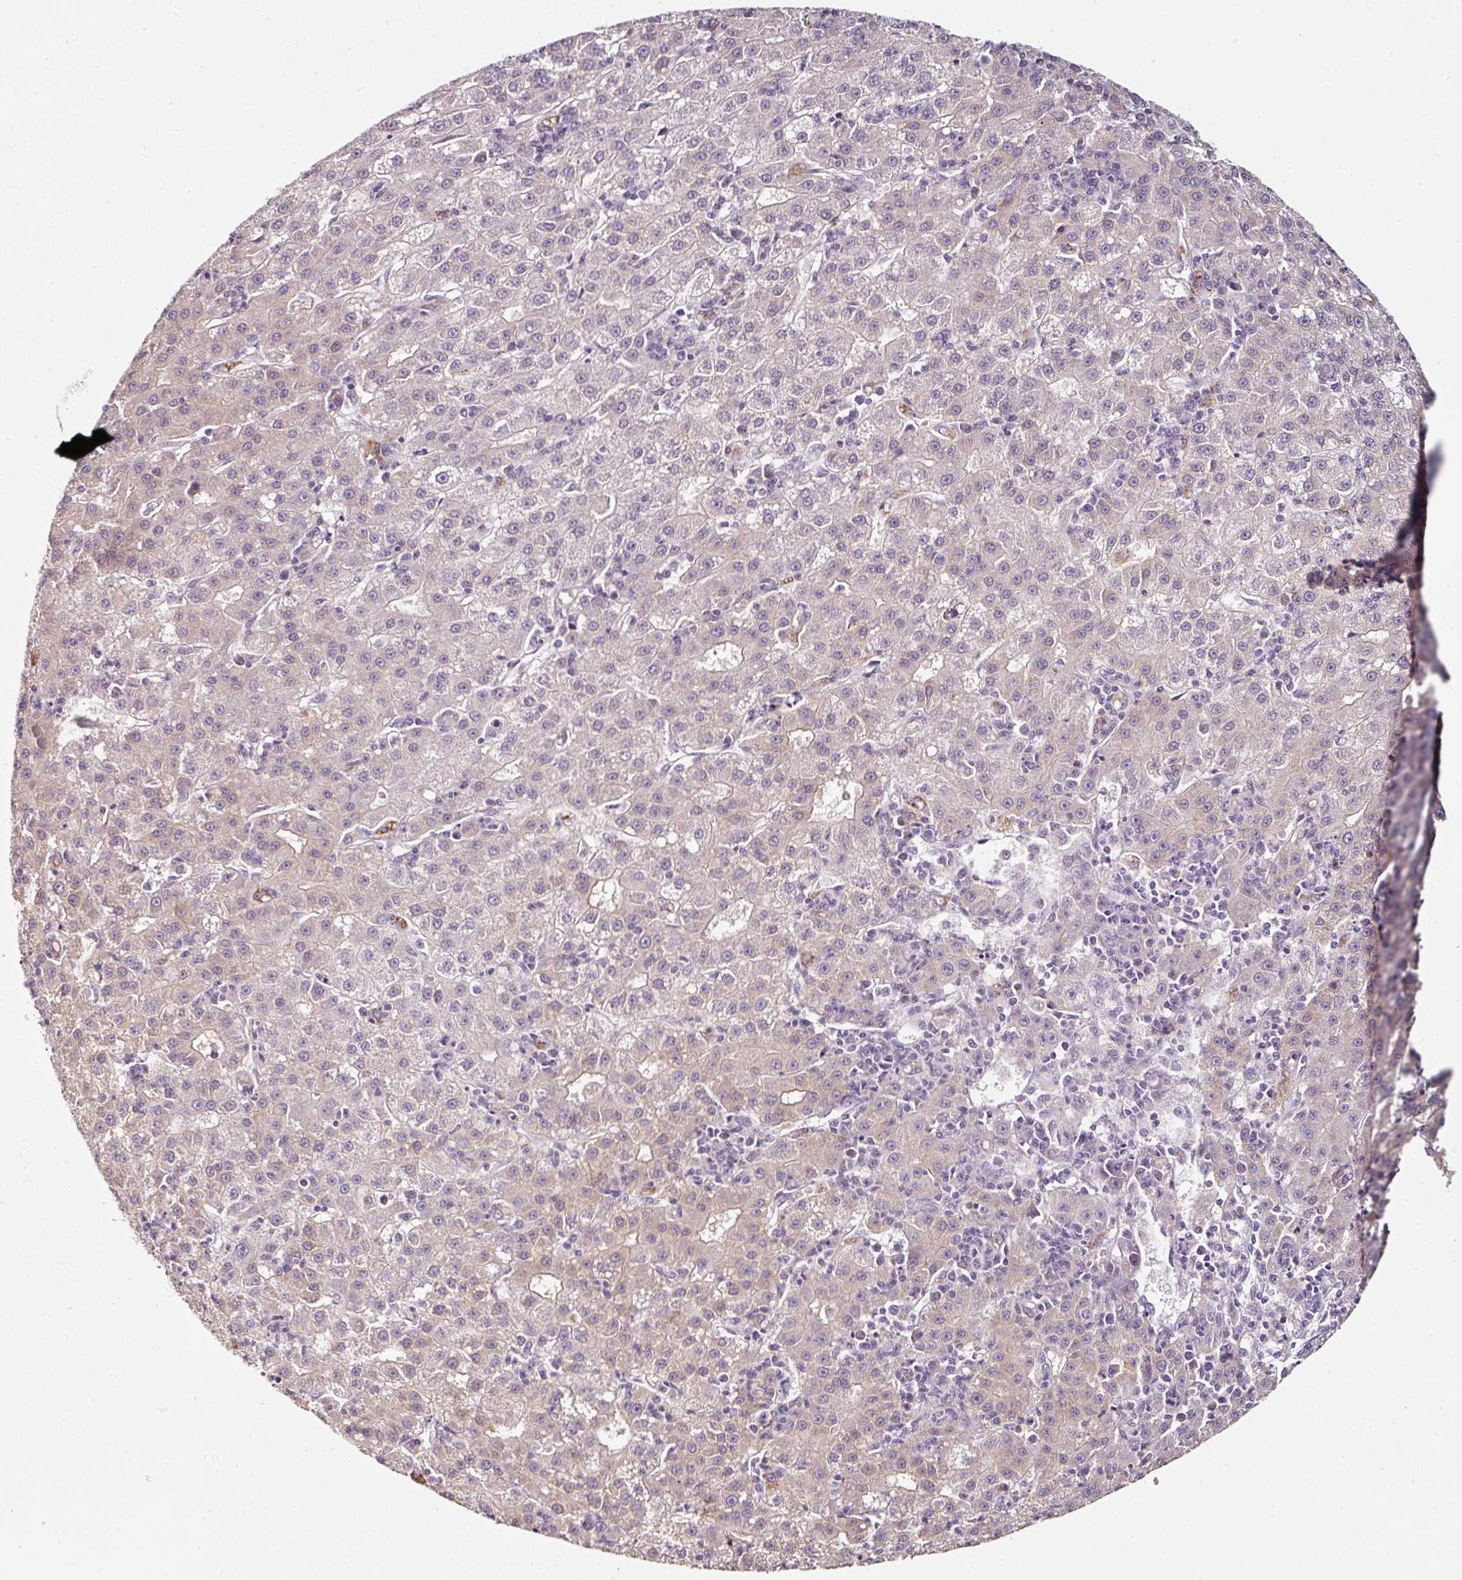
{"staining": {"intensity": "weak", "quantity": "<25%", "location": "cytoplasmic/membranous"}, "tissue": "liver cancer", "cell_type": "Tumor cells", "image_type": "cancer", "snomed": [{"axis": "morphology", "description": "Carcinoma, Hepatocellular, NOS"}, {"axis": "topography", "description": "Liver"}], "caption": "The photomicrograph shows no staining of tumor cells in liver hepatocellular carcinoma.", "gene": "CAP2", "patient": {"sex": "male", "age": 76}}